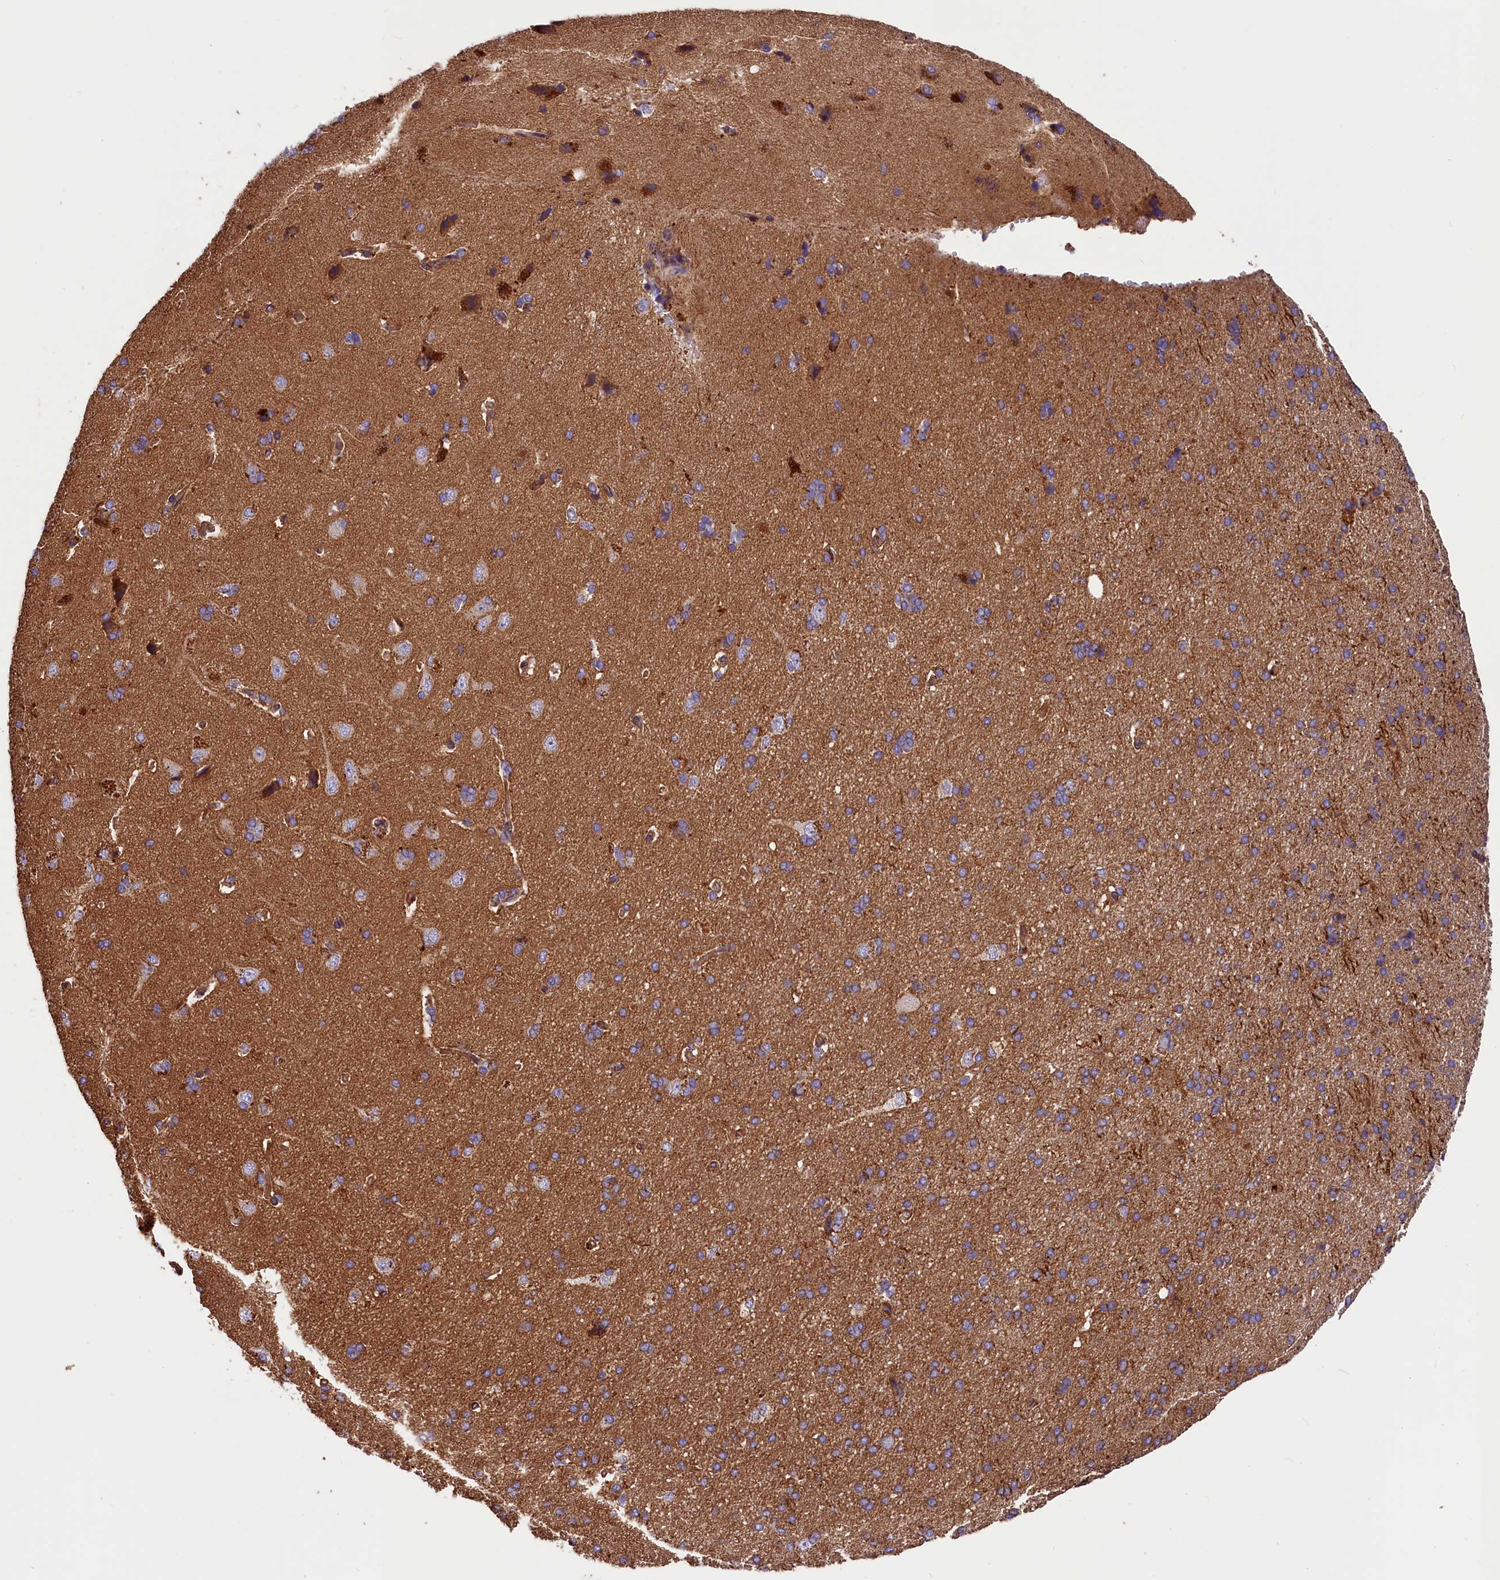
{"staining": {"intensity": "moderate", "quantity": ">75%", "location": "cytoplasmic/membranous"}, "tissue": "cerebral cortex", "cell_type": "Endothelial cells", "image_type": "normal", "snomed": [{"axis": "morphology", "description": "Normal tissue, NOS"}, {"axis": "topography", "description": "Cerebral cortex"}], "caption": "Immunohistochemistry (IHC) image of unremarkable cerebral cortex: cerebral cortex stained using IHC reveals medium levels of moderate protein expression localized specifically in the cytoplasmic/membranous of endothelial cells, appearing as a cytoplasmic/membranous brown color.", "gene": "ERMARD", "patient": {"sex": "male", "age": 62}}